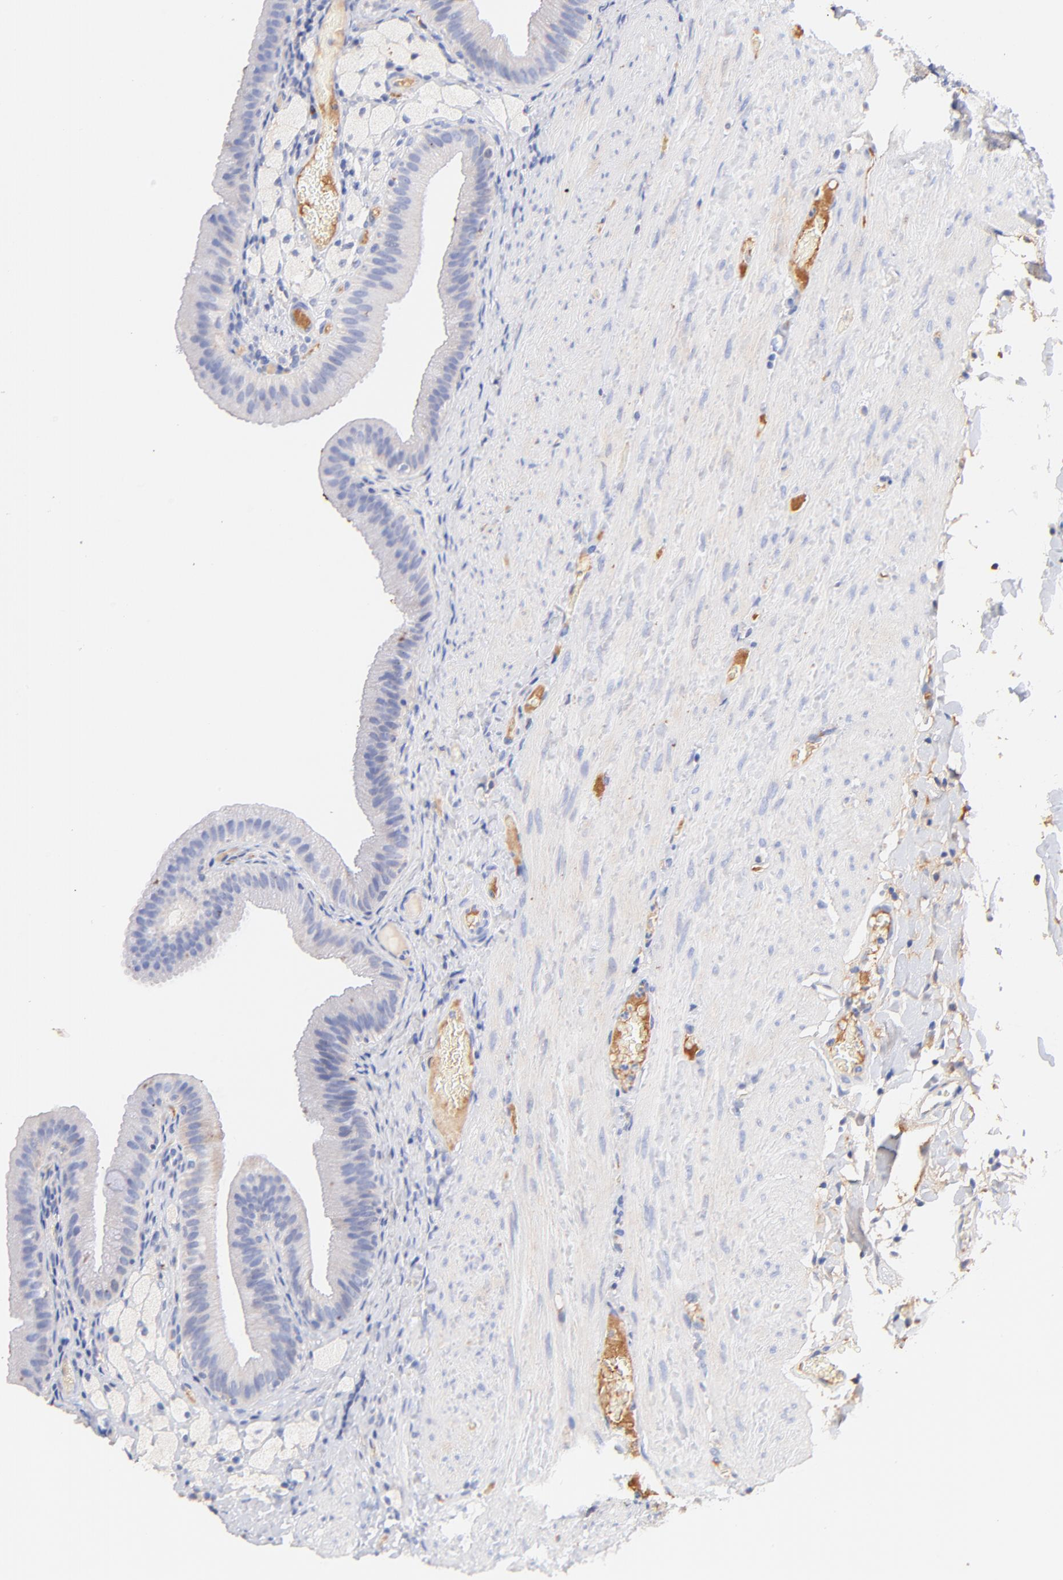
{"staining": {"intensity": "negative", "quantity": "none", "location": "none"}, "tissue": "gallbladder", "cell_type": "Glandular cells", "image_type": "normal", "snomed": [{"axis": "morphology", "description": "Normal tissue, NOS"}, {"axis": "topography", "description": "Gallbladder"}], "caption": "Immunohistochemistry micrograph of benign gallbladder: human gallbladder stained with DAB demonstrates no significant protein staining in glandular cells.", "gene": "IGLV7", "patient": {"sex": "female", "age": 24}}